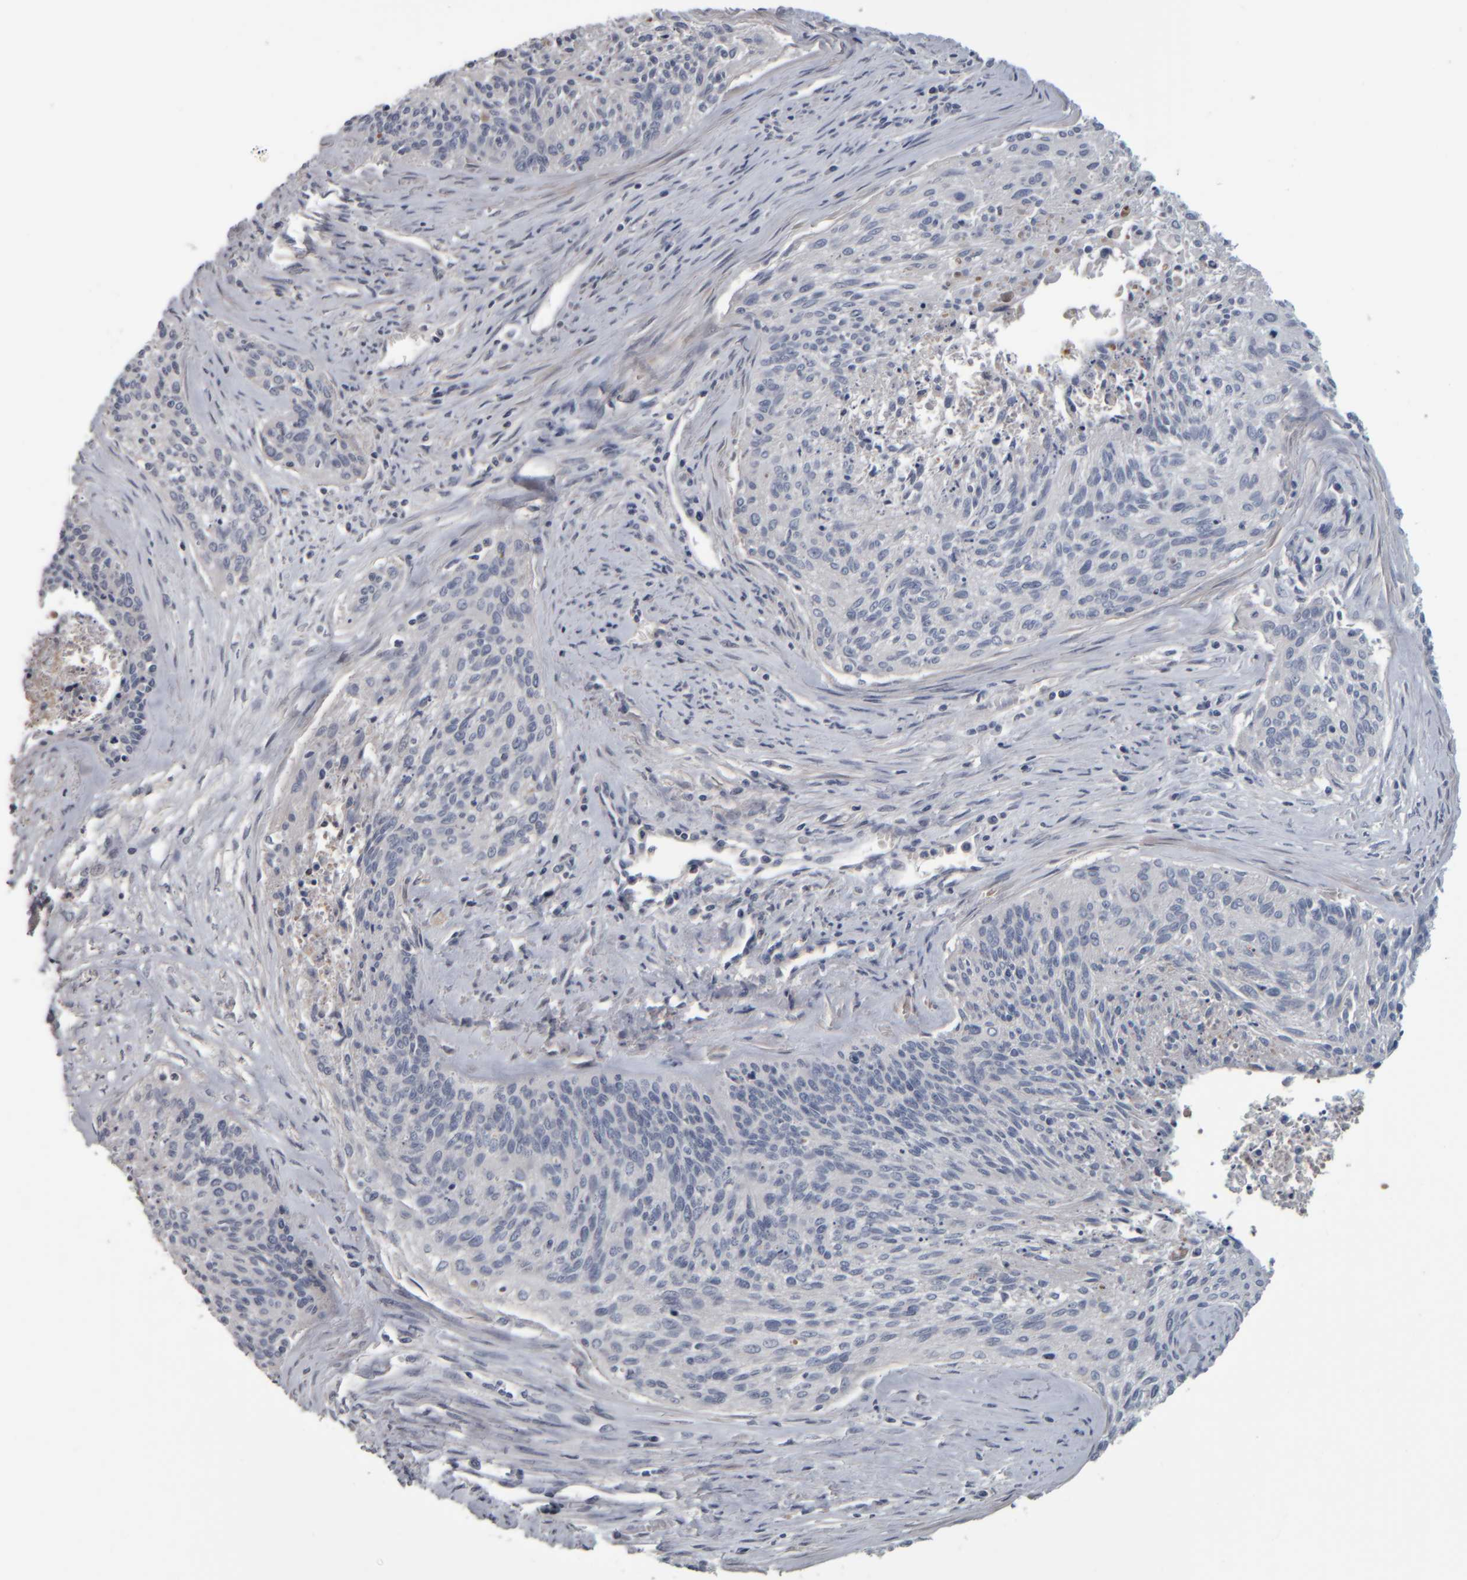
{"staining": {"intensity": "negative", "quantity": "none", "location": "none"}, "tissue": "cervical cancer", "cell_type": "Tumor cells", "image_type": "cancer", "snomed": [{"axis": "morphology", "description": "Squamous cell carcinoma, NOS"}, {"axis": "topography", "description": "Cervix"}], "caption": "Immunohistochemistry histopathology image of neoplastic tissue: cervical cancer (squamous cell carcinoma) stained with DAB reveals no significant protein positivity in tumor cells.", "gene": "CAVIN4", "patient": {"sex": "female", "age": 55}}